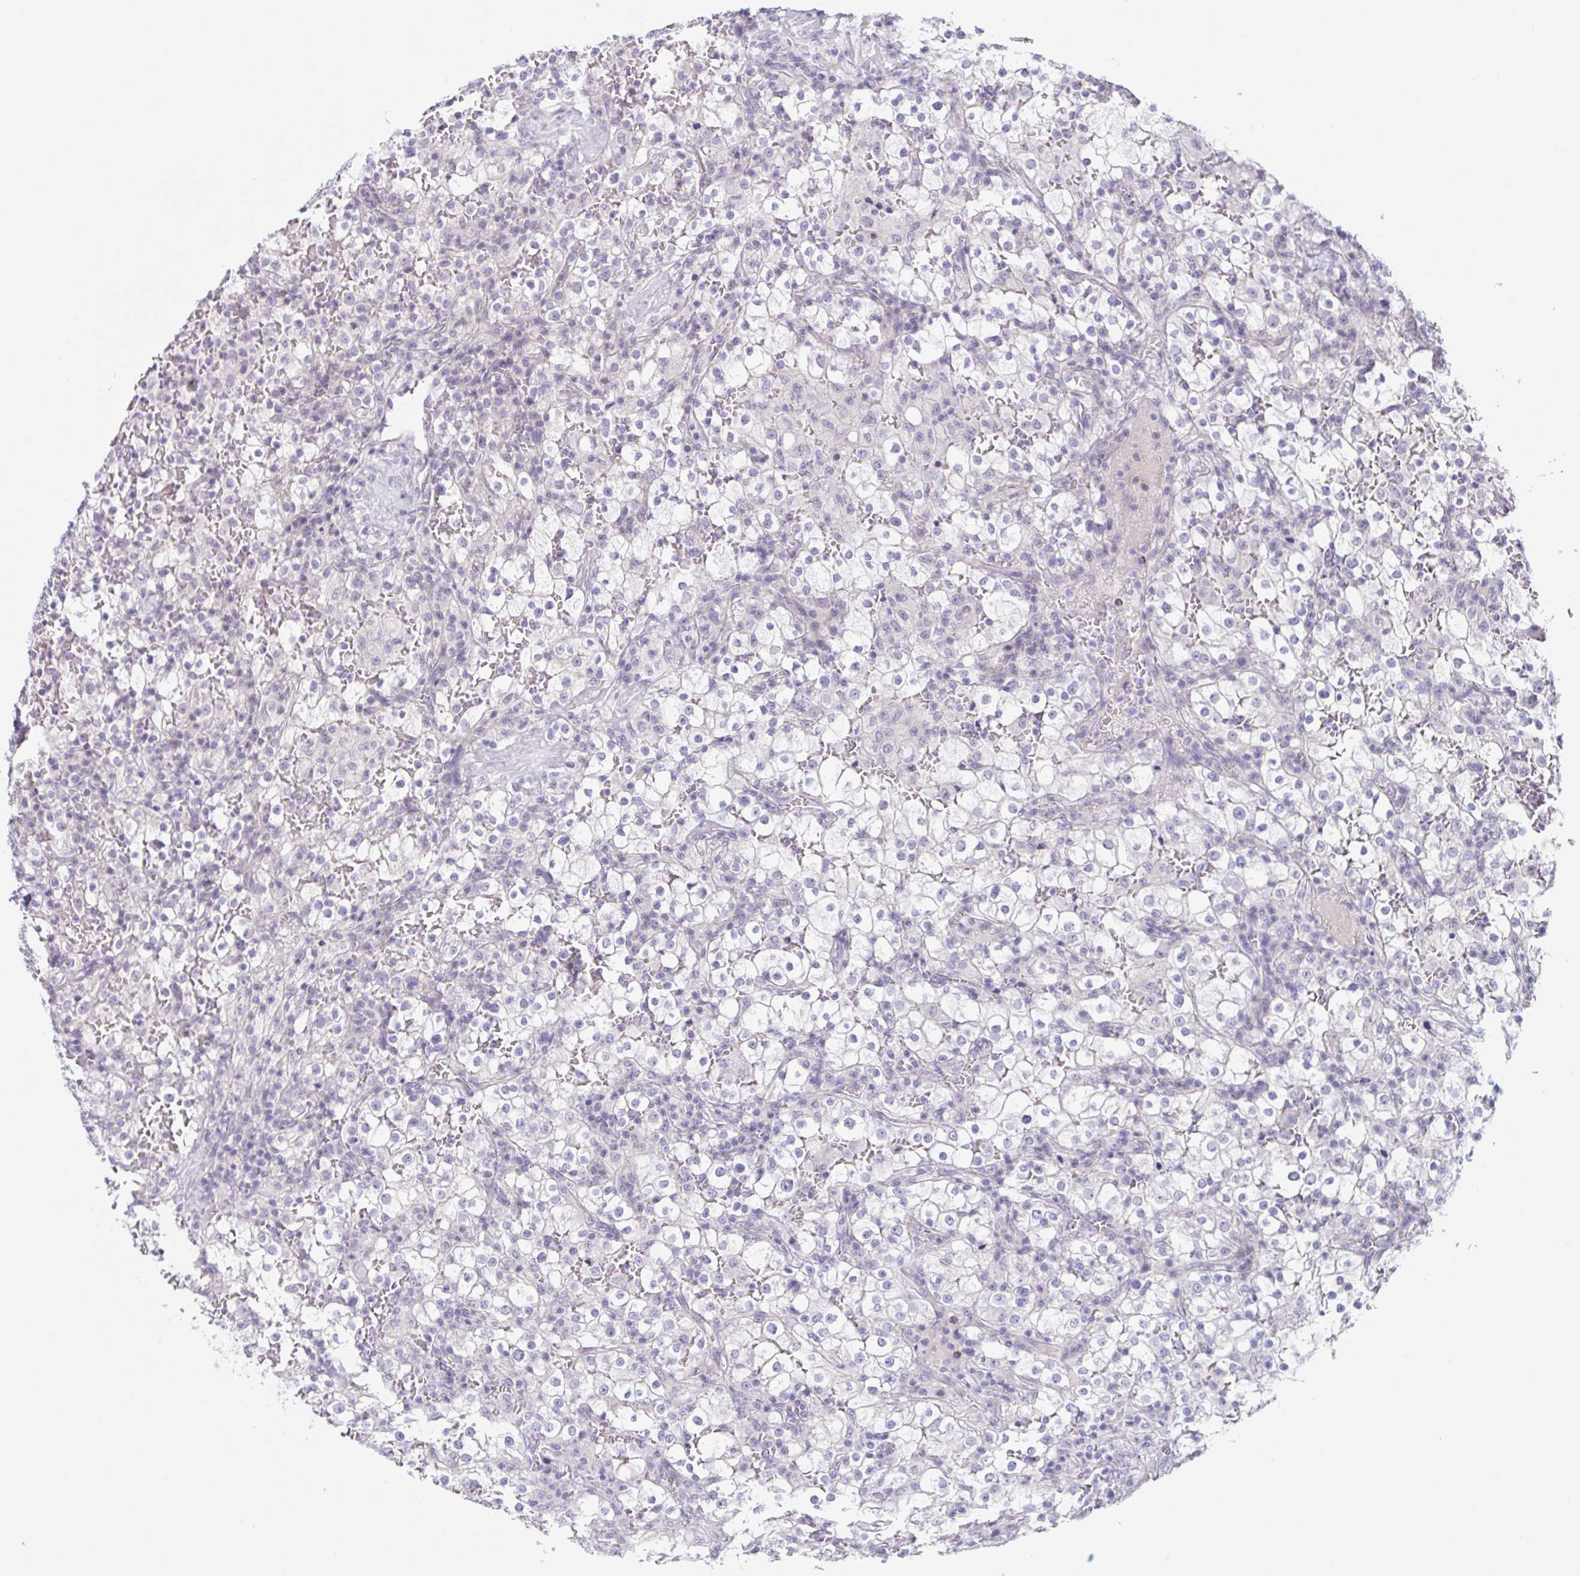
{"staining": {"intensity": "negative", "quantity": "none", "location": "none"}, "tissue": "renal cancer", "cell_type": "Tumor cells", "image_type": "cancer", "snomed": [{"axis": "morphology", "description": "Adenocarcinoma, NOS"}, {"axis": "topography", "description": "Kidney"}], "caption": "There is no significant positivity in tumor cells of renal adenocarcinoma.", "gene": "NAA30", "patient": {"sex": "female", "age": 74}}